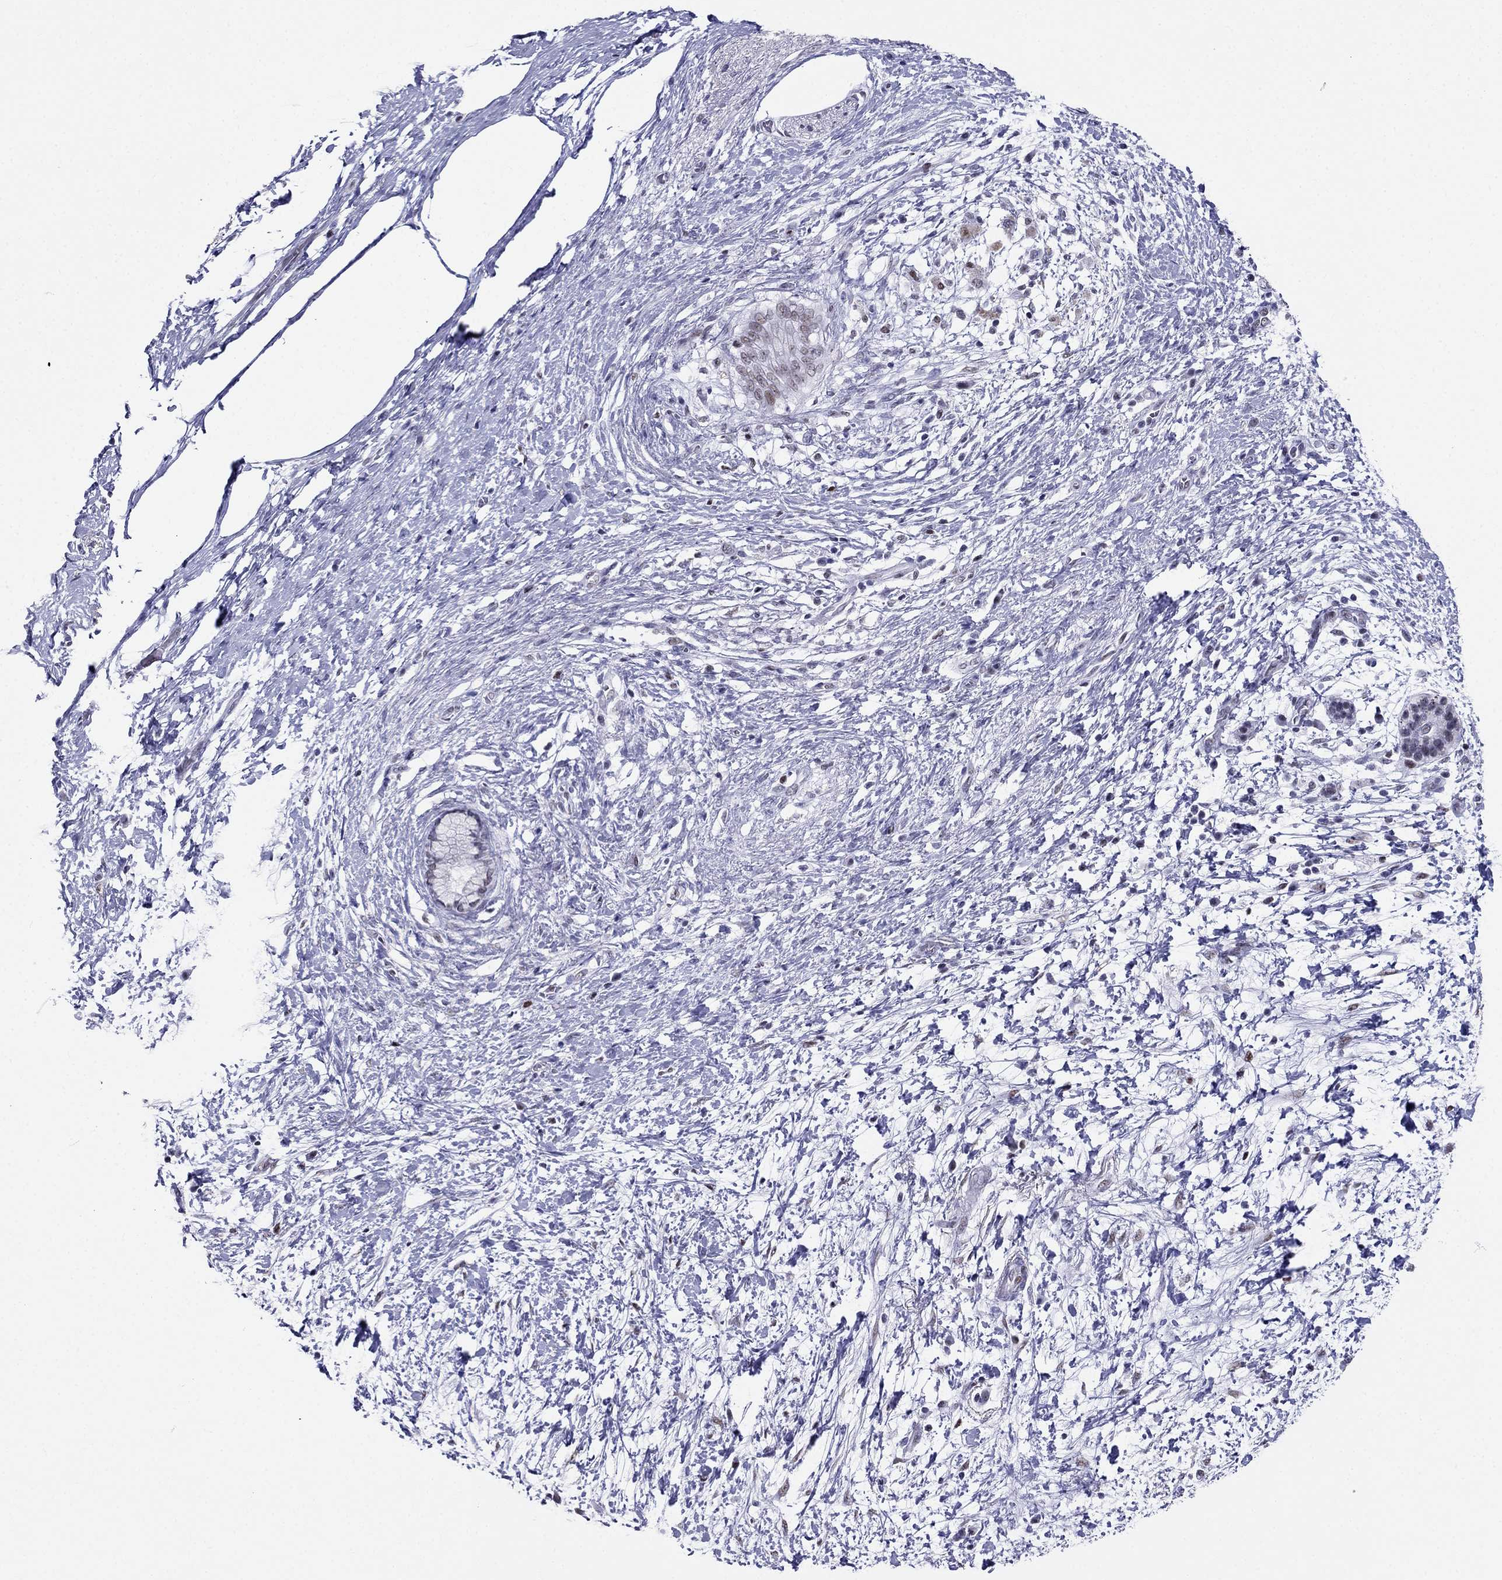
{"staining": {"intensity": "strong", "quantity": "25%-75%", "location": "nuclear"}, "tissue": "pancreatic cancer", "cell_type": "Tumor cells", "image_type": "cancer", "snomed": [{"axis": "morphology", "description": "Adenocarcinoma, NOS"}, {"axis": "topography", "description": "Pancreas"}], "caption": "Protein staining of pancreatic adenocarcinoma tissue exhibits strong nuclear positivity in about 25%-75% of tumor cells.", "gene": "PPM1G", "patient": {"sex": "female", "age": 72}}